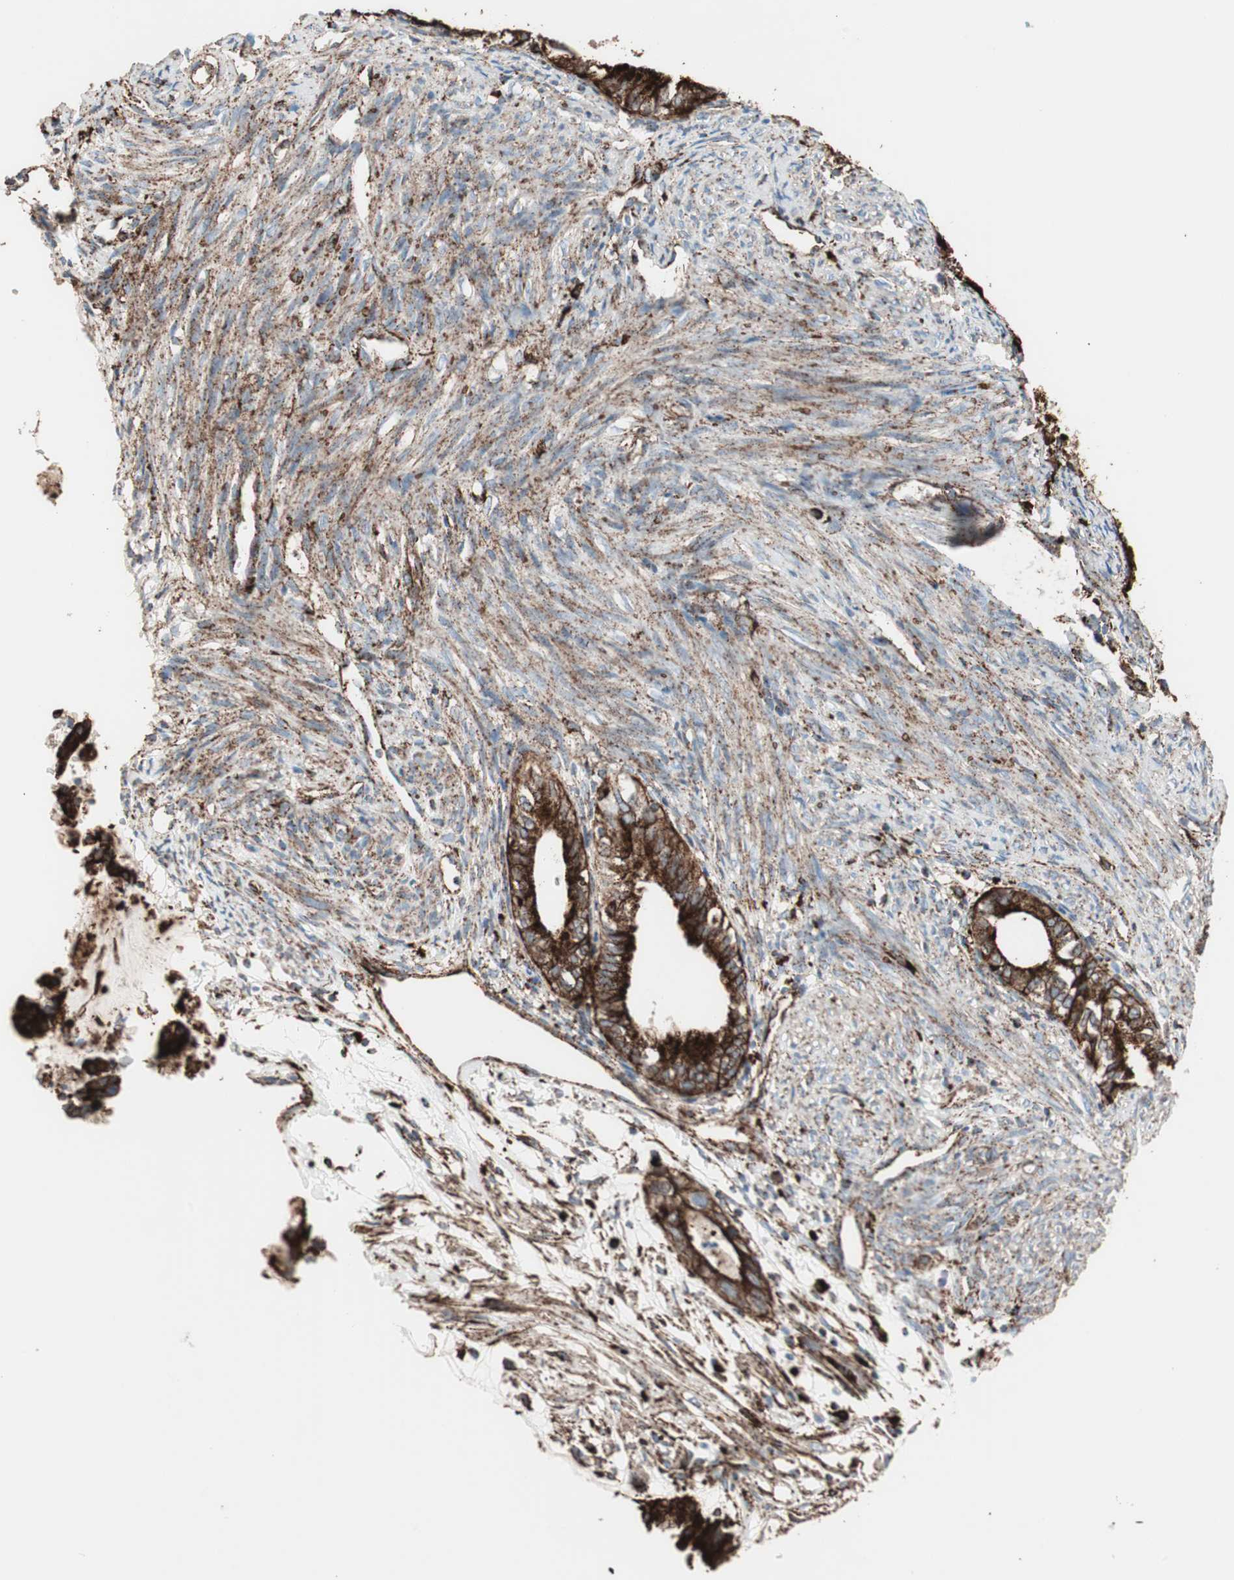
{"staining": {"intensity": "strong", "quantity": ">75%", "location": "cytoplasmic/membranous"}, "tissue": "cervical cancer", "cell_type": "Tumor cells", "image_type": "cancer", "snomed": [{"axis": "morphology", "description": "Normal tissue, NOS"}, {"axis": "morphology", "description": "Adenocarcinoma, NOS"}, {"axis": "topography", "description": "Cervix"}, {"axis": "topography", "description": "Endometrium"}], "caption": "Protein expression analysis of human cervical cancer (adenocarcinoma) reveals strong cytoplasmic/membranous staining in about >75% of tumor cells. (Stains: DAB (3,3'-diaminobenzidine) in brown, nuclei in blue, Microscopy: brightfield microscopy at high magnification).", "gene": "LAMP1", "patient": {"sex": "female", "age": 86}}